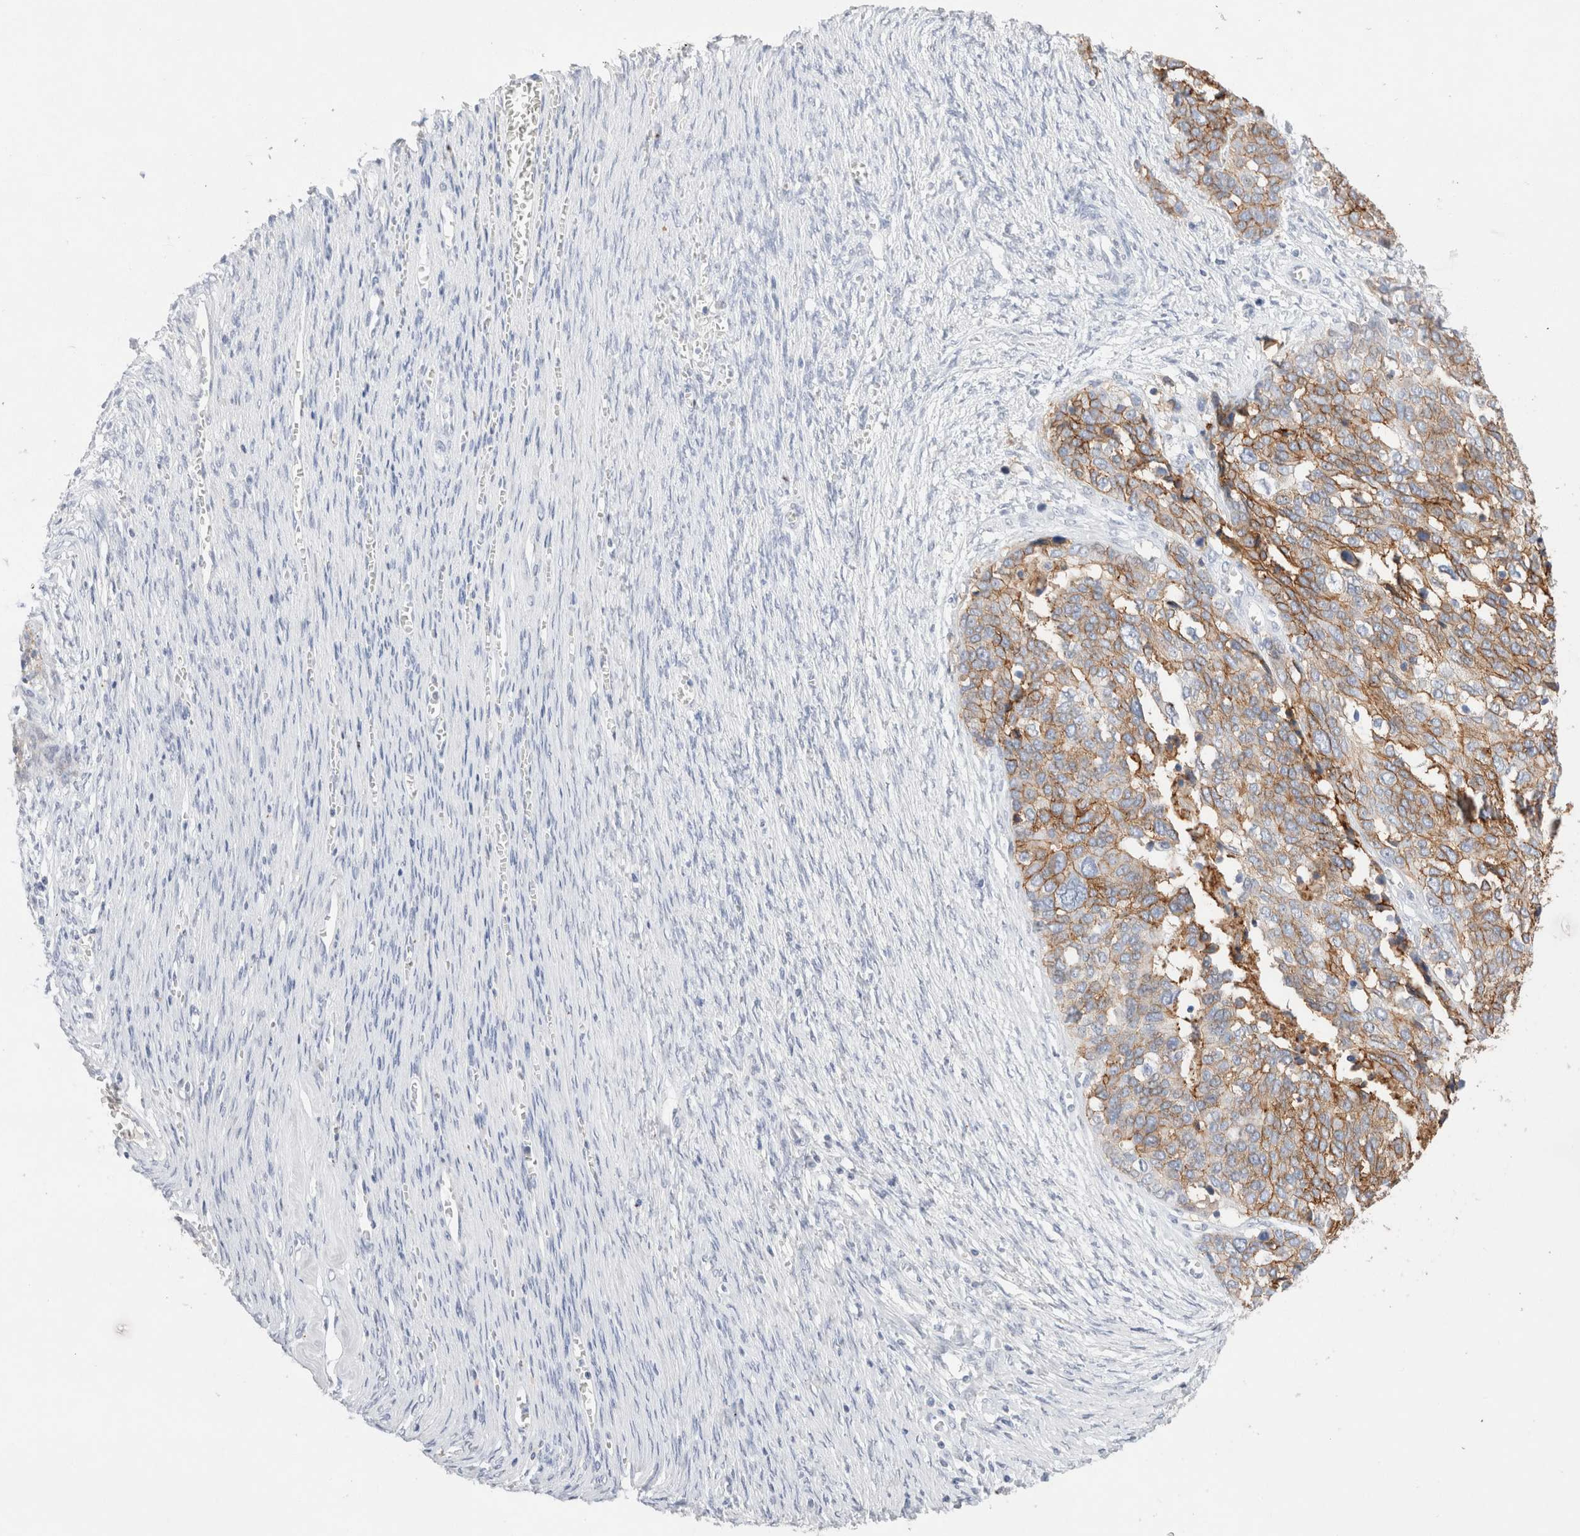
{"staining": {"intensity": "moderate", "quantity": "25%-75%", "location": "cytoplasmic/membranous"}, "tissue": "ovarian cancer", "cell_type": "Tumor cells", "image_type": "cancer", "snomed": [{"axis": "morphology", "description": "Cystadenocarcinoma, serous, NOS"}, {"axis": "topography", "description": "Ovary"}], "caption": "Immunohistochemical staining of human ovarian serous cystadenocarcinoma shows moderate cytoplasmic/membranous protein expression in about 25%-75% of tumor cells.", "gene": "EPCAM", "patient": {"sex": "female", "age": 44}}